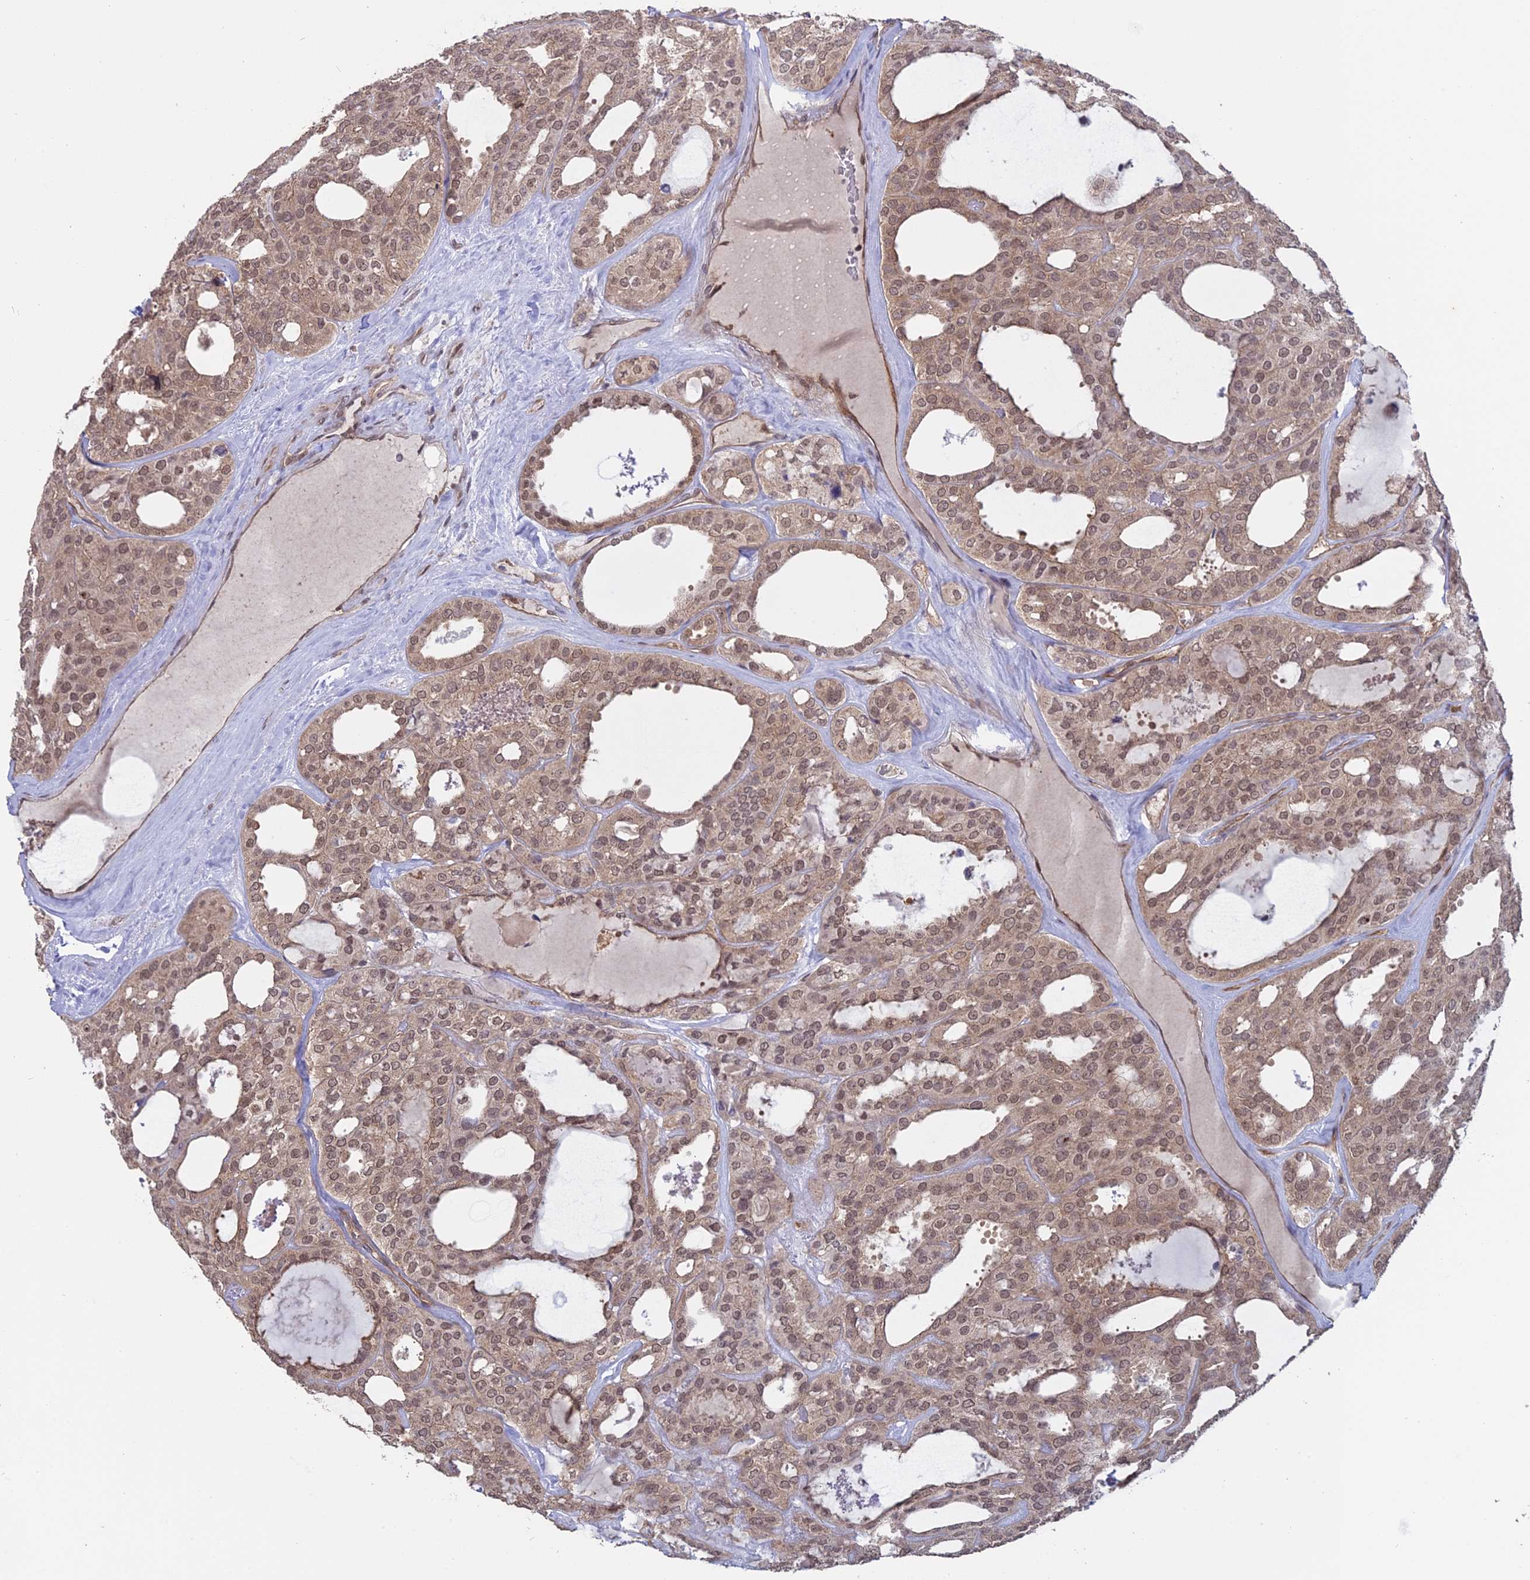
{"staining": {"intensity": "moderate", "quantity": ">75%", "location": "nuclear"}, "tissue": "thyroid cancer", "cell_type": "Tumor cells", "image_type": "cancer", "snomed": [{"axis": "morphology", "description": "Follicular adenoma carcinoma, NOS"}, {"axis": "topography", "description": "Thyroid gland"}], "caption": "The histopathology image reveals staining of thyroid cancer, revealing moderate nuclear protein staining (brown color) within tumor cells.", "gene": "PKIG", "patient": {"sex": "male", "age": 75}}